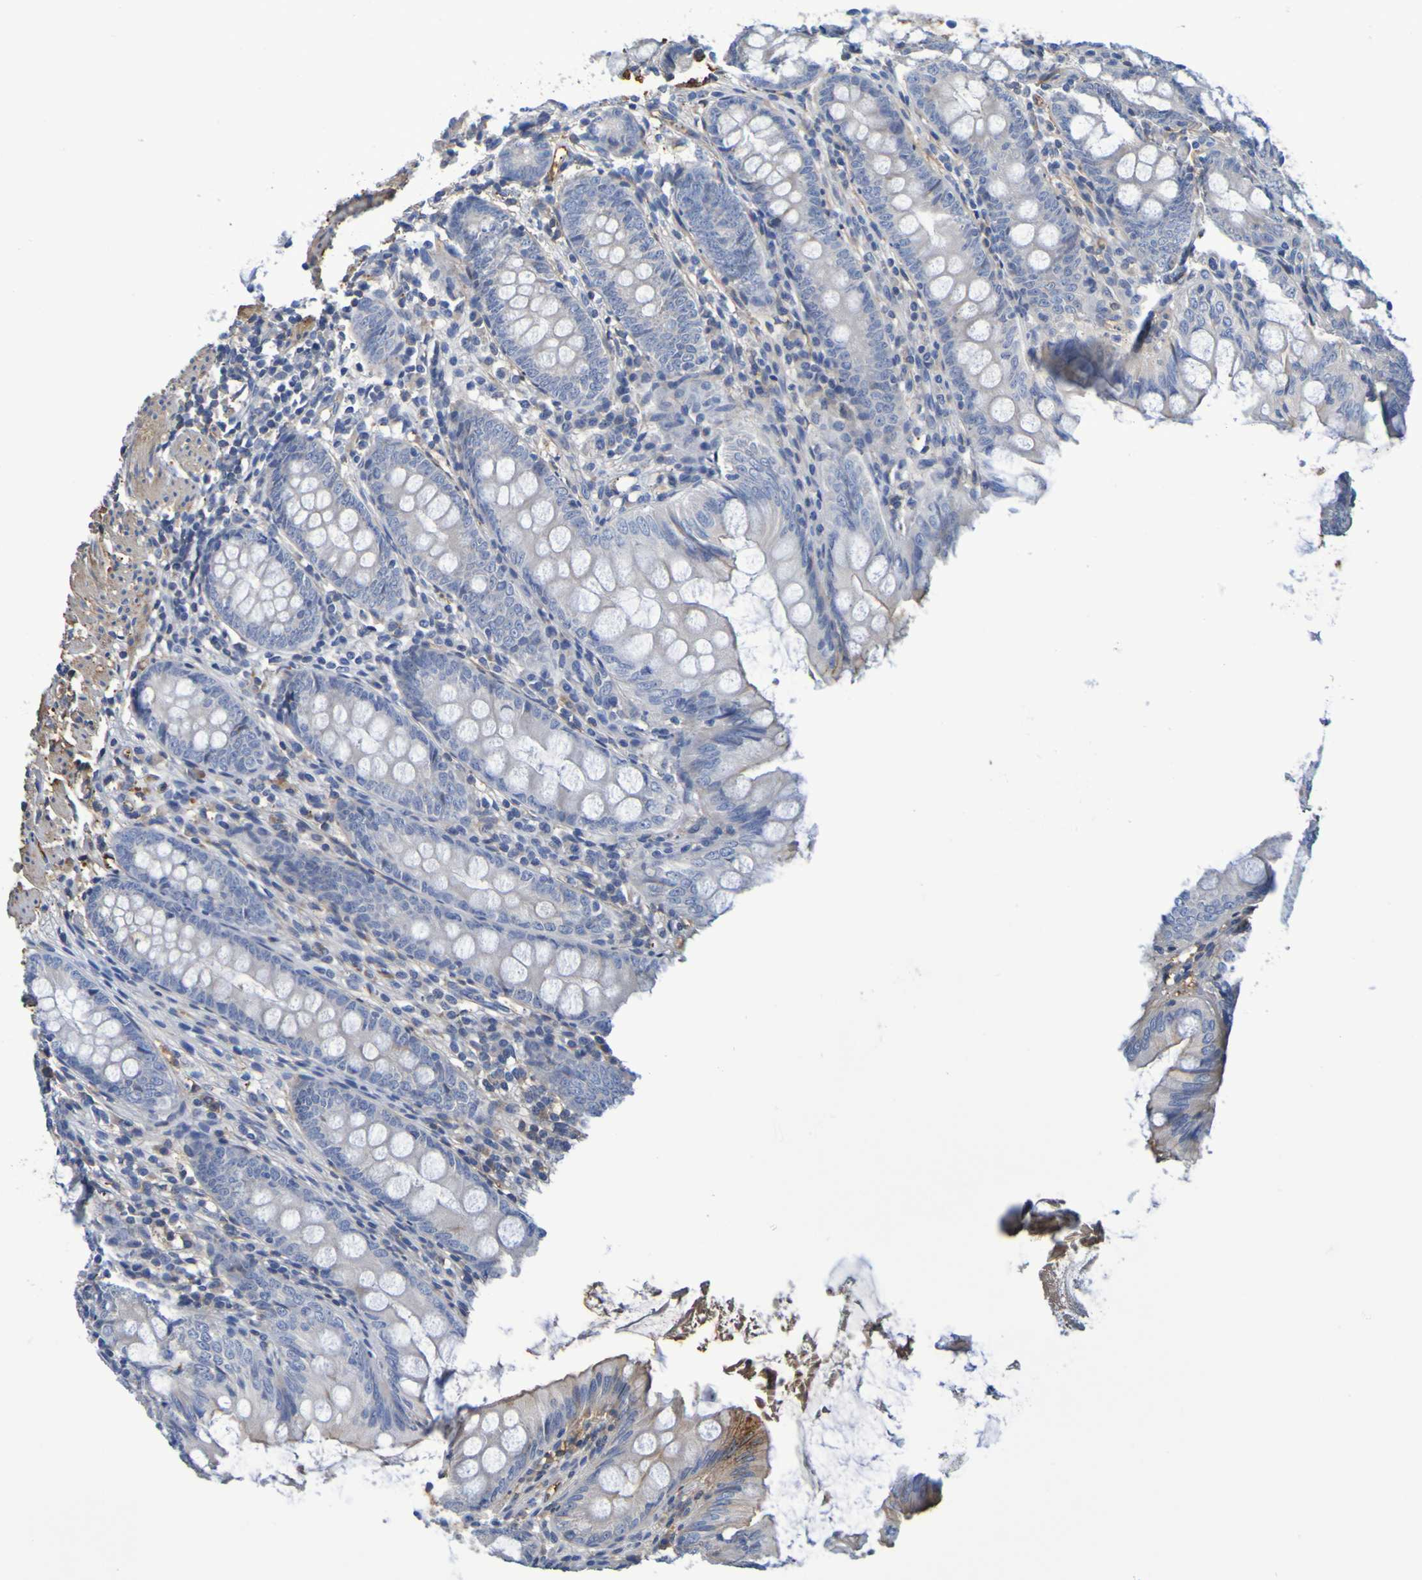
{"staining": {"intensity": "weak", "quantity": "<25%", "location": "cytoplasmic/membranous"}, "tissue": "appendix", "cell_type": "Glandular cells", "image_type": "normal", "snomed": [{"axis": "morphology", "description": "Normal tissue, NOS"}, {"axis": "topography", "description": "Appendix"}], "caption": "DAB (3,3'-diaminobenzidine) immunohistochemical staining of normal human appendix displays no significant positivity in glandular cells.", "gene": "GAB3", "patient": {"sex": "female", "age": 77}}